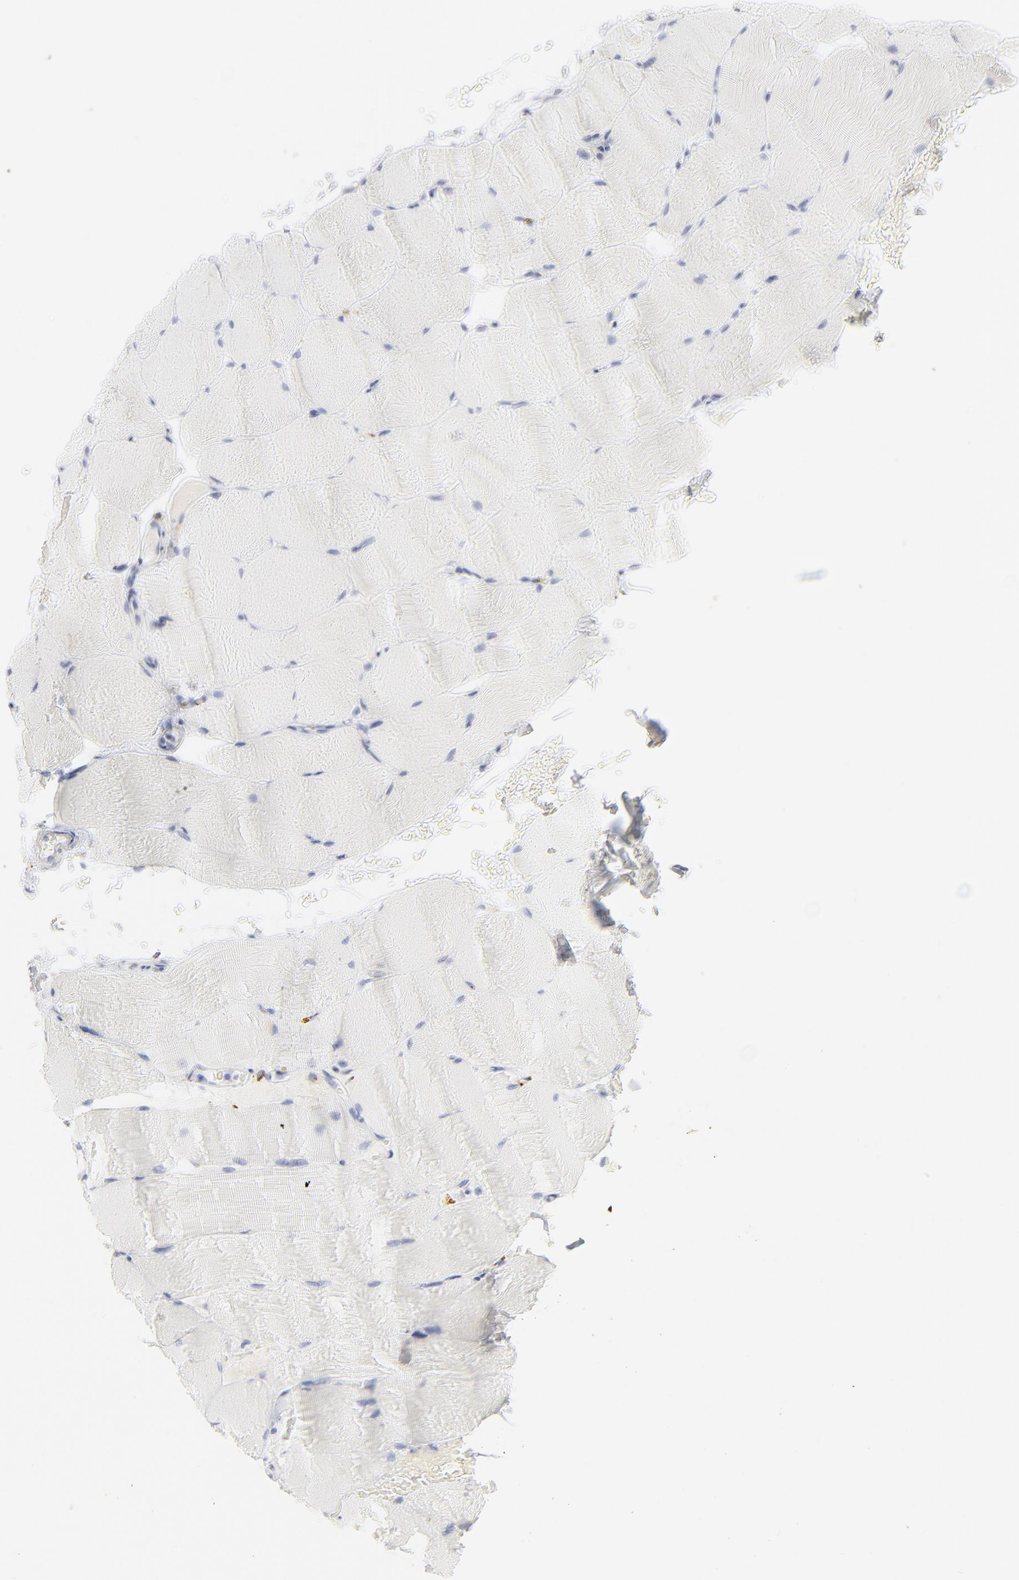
{"staining": {"intensity": "negative", "quantity": "none", "location": "none"}, "tissue": "skeletal muscle", "cell_type": "Myocytes", "image_type": "normal", "snomed": [{"axis": "morphology", "description": "Normal tissue, NOS"}, {"axis": "topography", "description": "Skeletal muscle"}], "caption": "Immunohistochemistry of normal human skeletal muscle reveals no staining in myocytes.", "gene": "CCR7", "patient": {"sex": "female", "age": 37}}